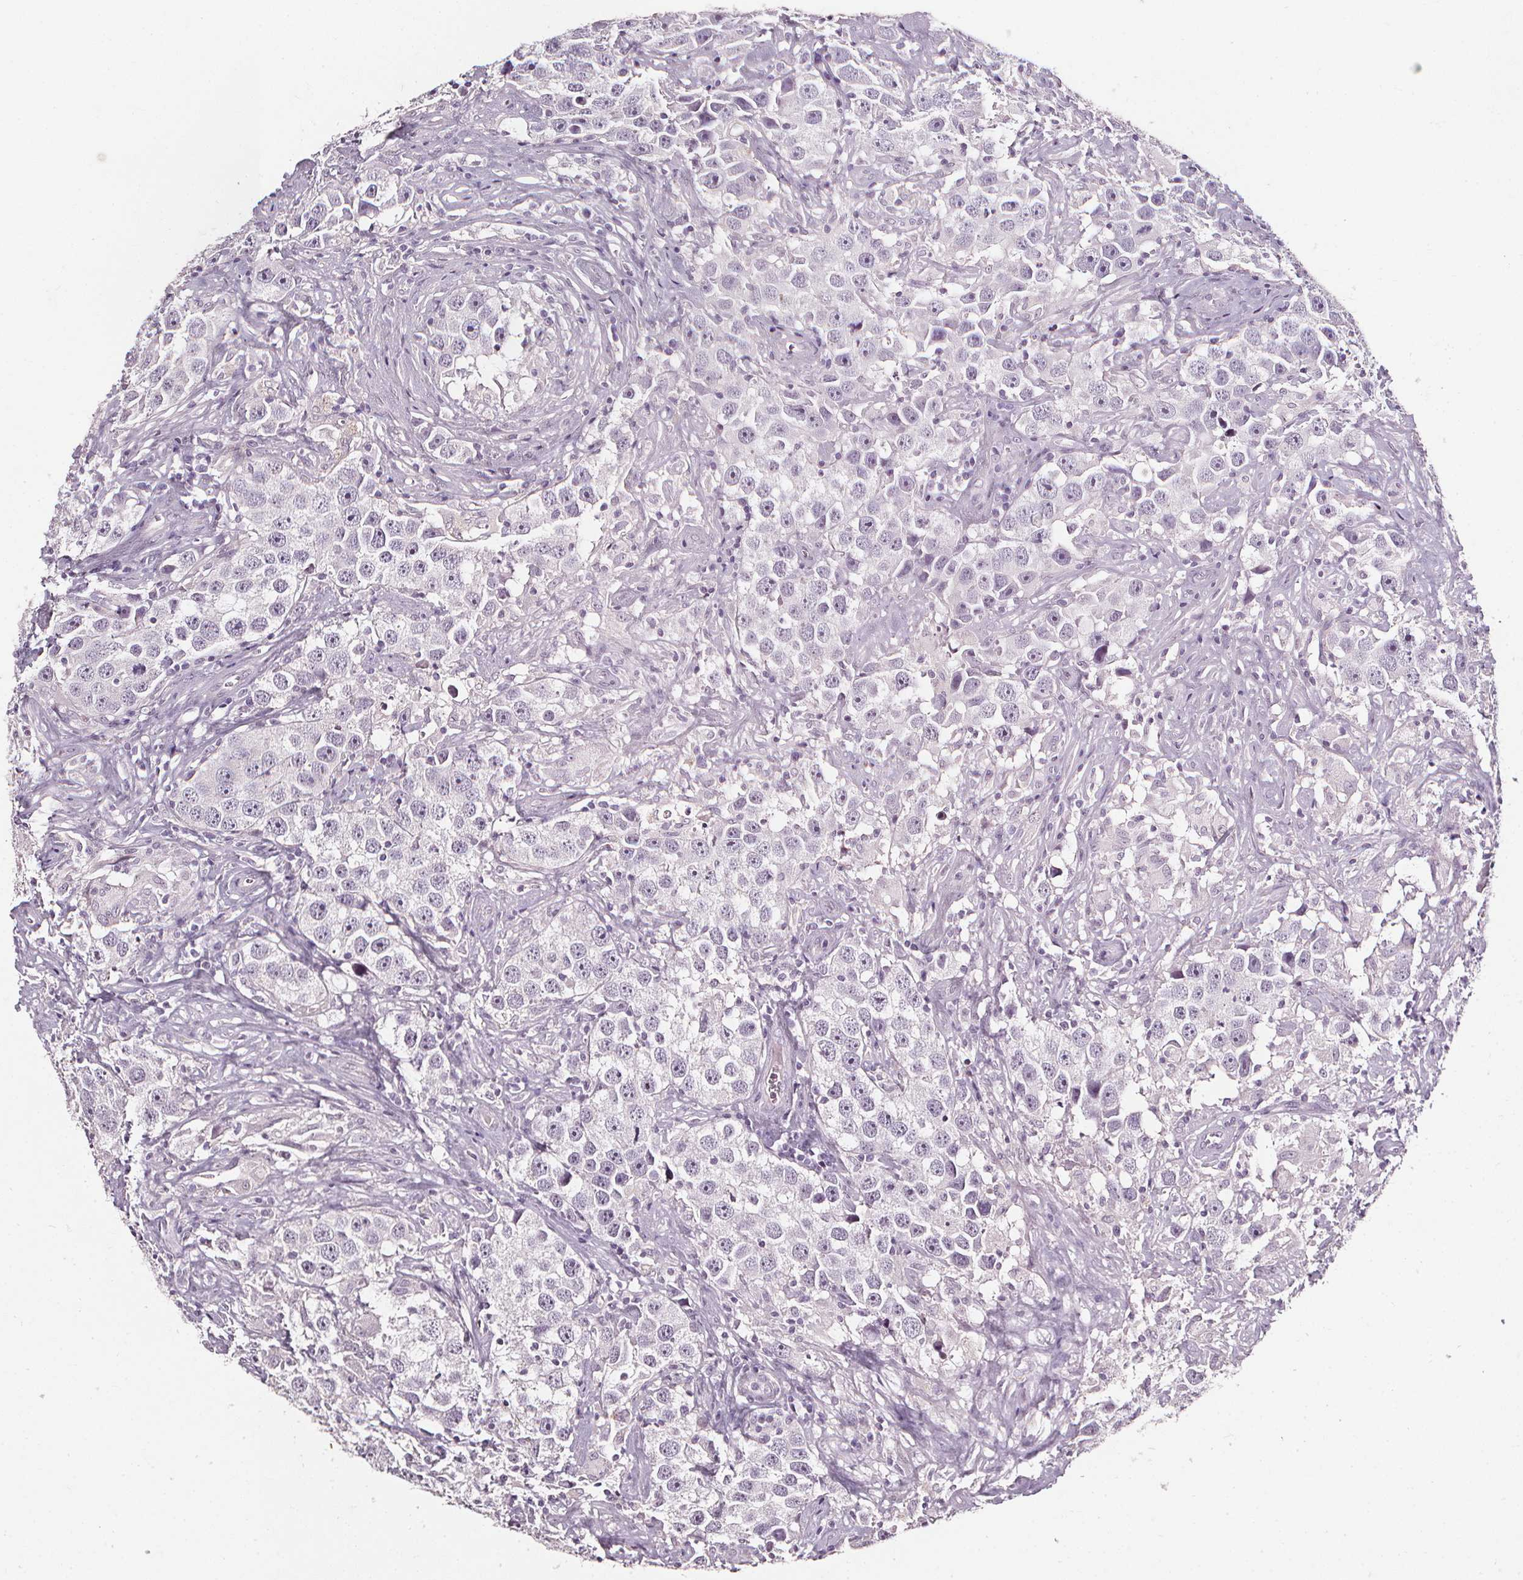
{"staining": {"intensity": "negative", "quantity": "none", "location": "none"}, "tissue": "testis cancer", "cell_type": "Tumor cells", "image_type": "cancer", "snomed": [{"axis": "morphology", "description": "Seminoma, NOS"}, {"axis": "topography", "description": "Testis"}], "caption": "This micrograph is of testis seminoma stained with immunohistochemistry to label a protein in brown with the nuclei are counter-stained blue. There is no staining in tumor cells.", "gene": "DEFA5", "patient": {"sex": "male", "age": 49}}